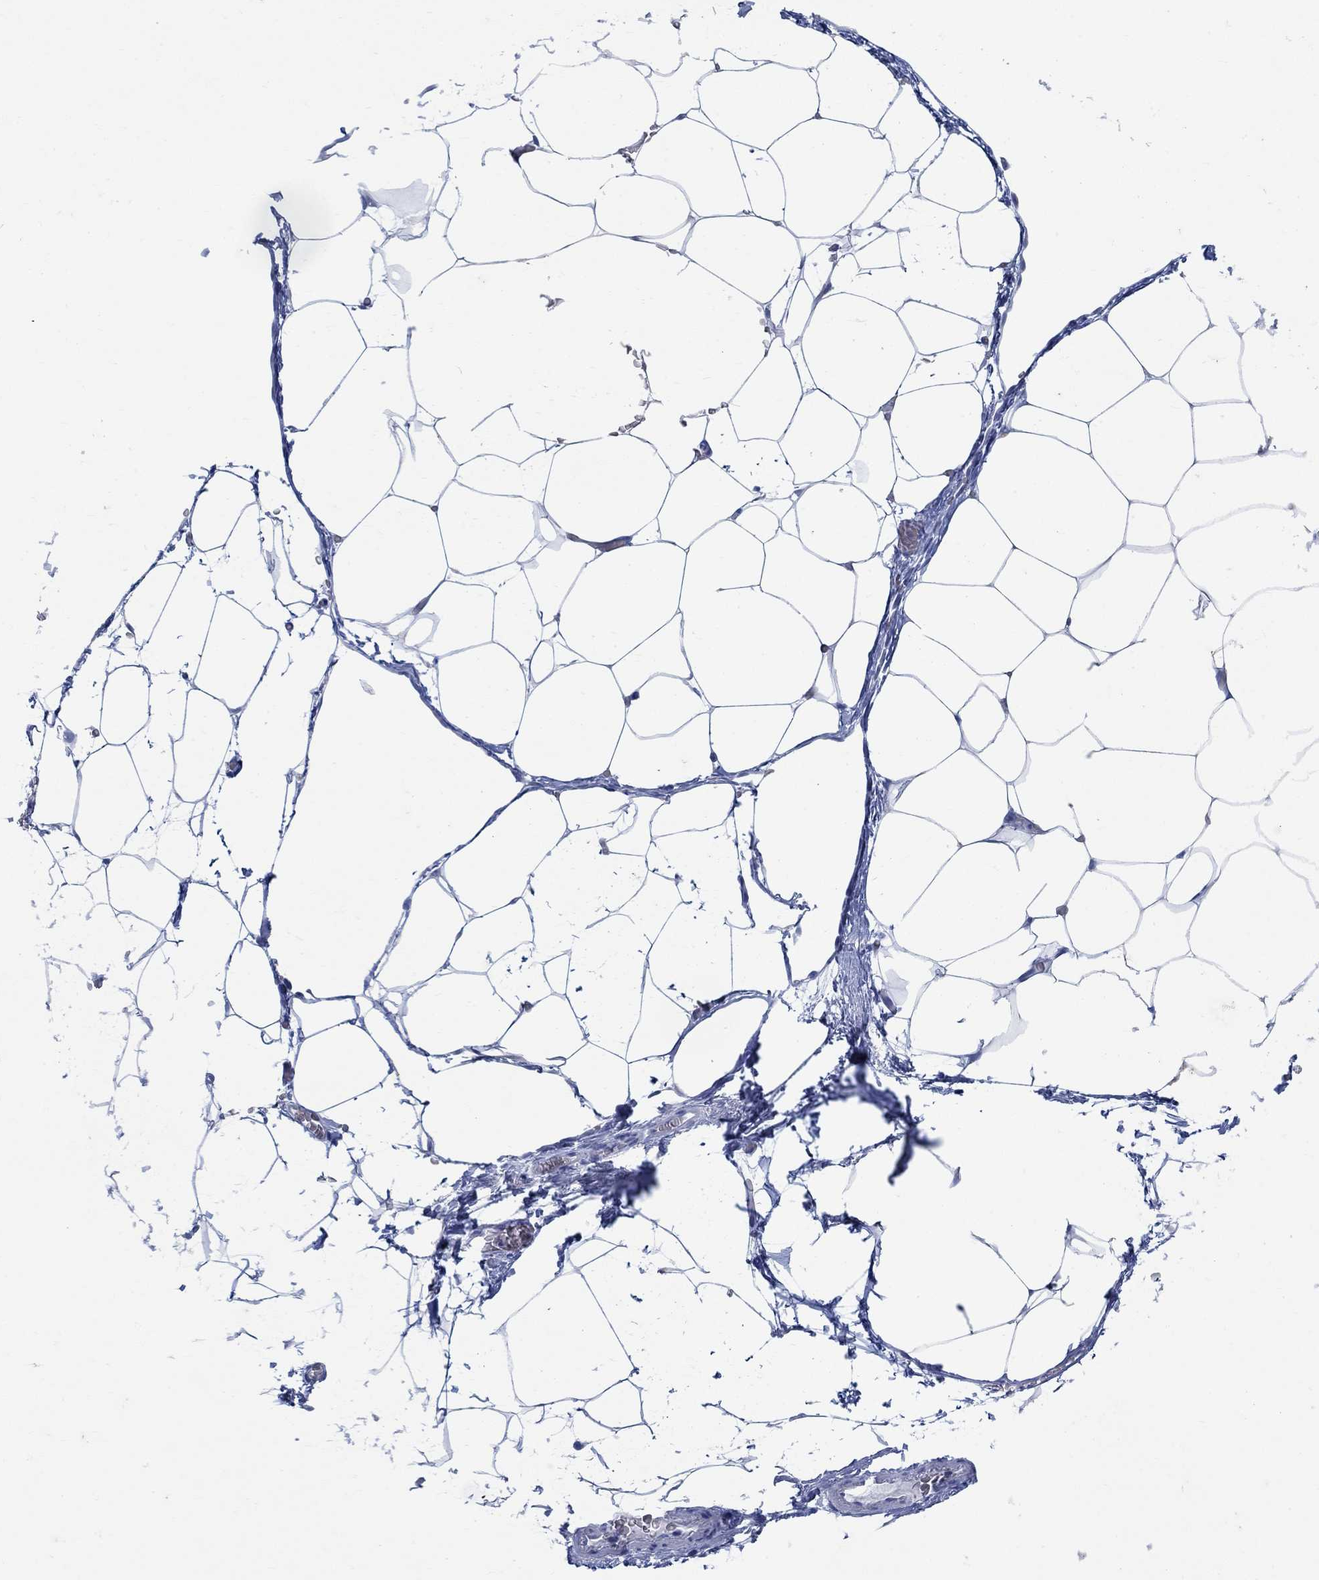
{"staining": {"intensity": "negative", "quantity": "none", "location": "none"}, "tissue": "adipose tissue", "cell_type": "Adipocytes", "image_type": "normal", "snomed": [{"axis": "morphology", "description": "Normal tissue, NOS"}, {"axis": "topography", "description": "Adipose tissue"}], "caption": "High power microscopy histopathology image of an immunohistochemistry histopathology image of unremarkable adipose tissue, revealing no significant staining in adipocytes.", "gene": "TMEM198", "patient": {"sex": "male", "age": 57}}